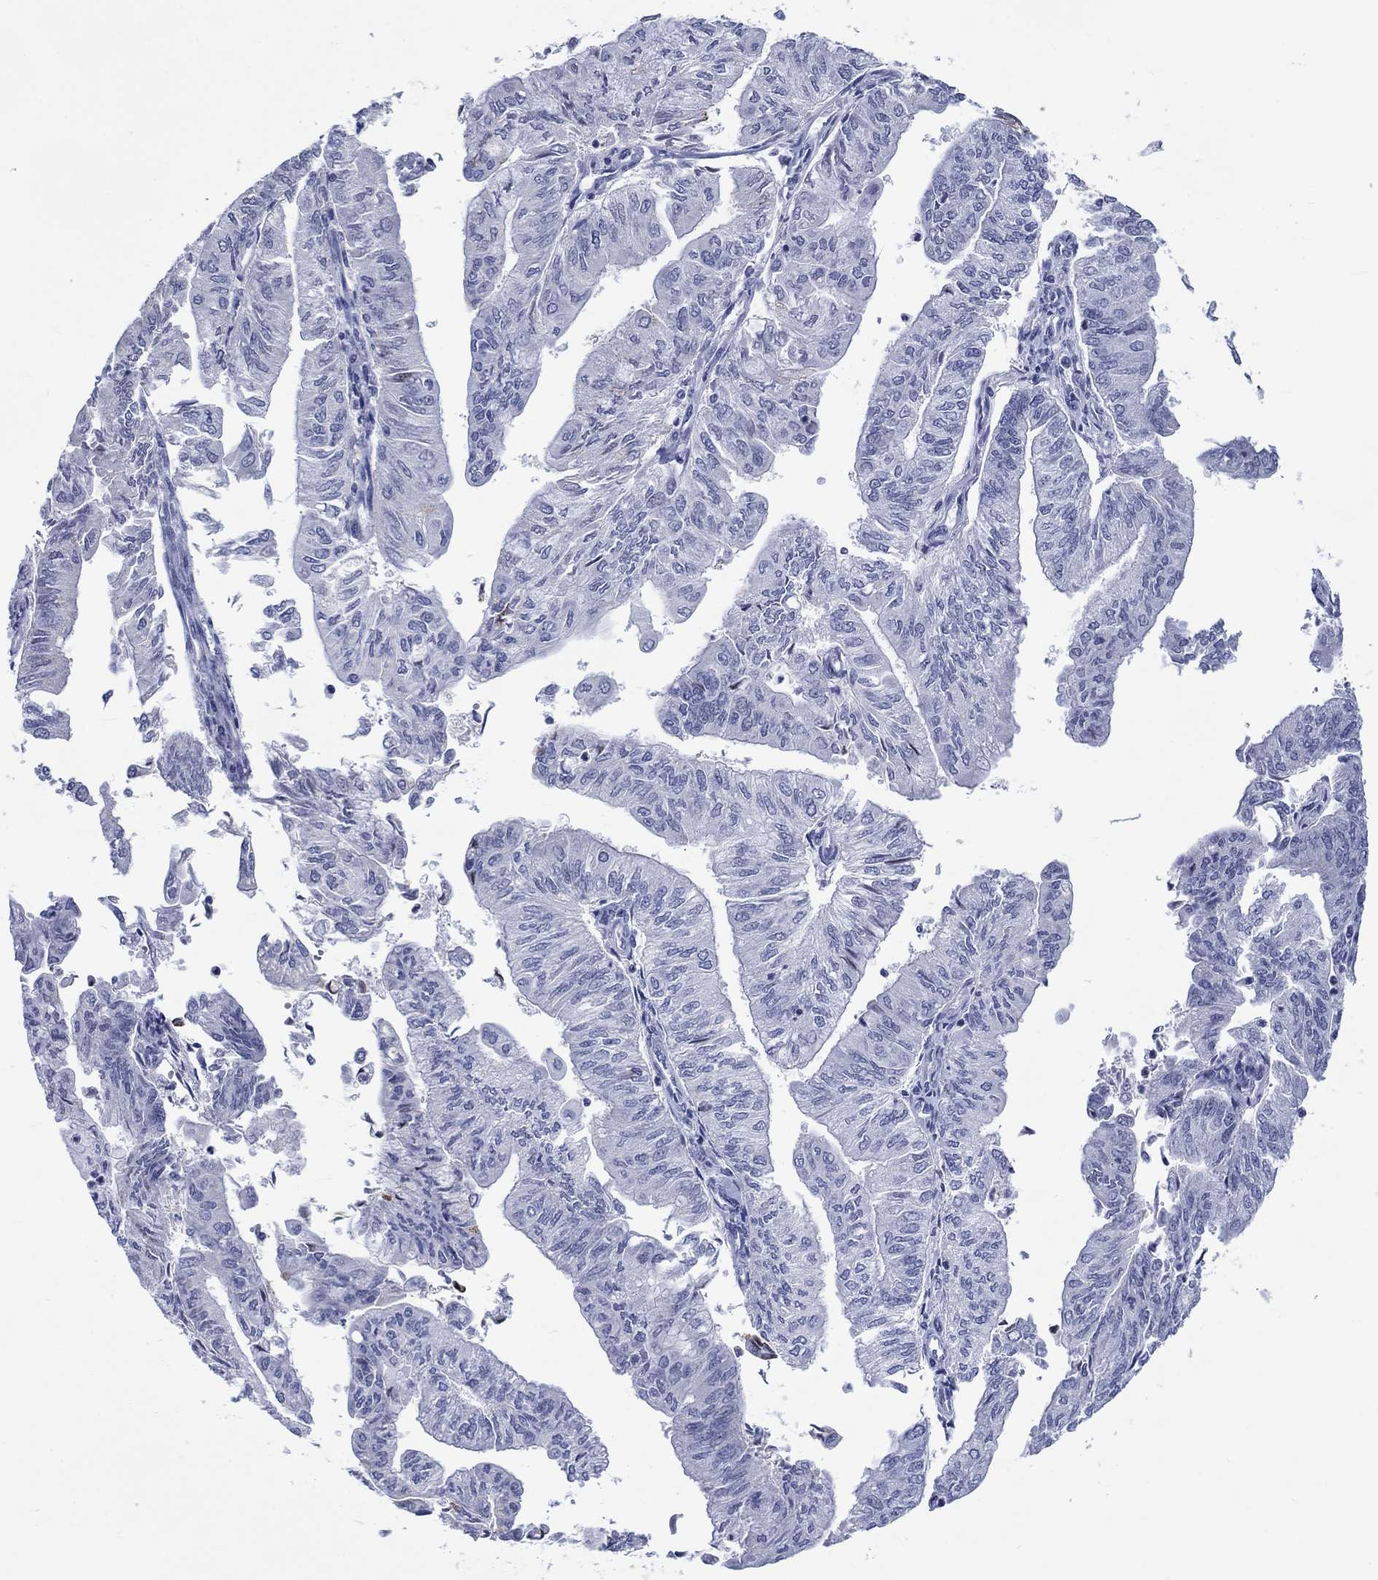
{"staining": {"intensity": "negative", "quantity": "none", "location": "none"}, "tissue": "endometrial cancer", "cell_type": "Tumor cells", "image_type": "cancer", "snomed": [{"axis": "morphology", "description": "Adenocarcinoma, NOS"}, {"axis": "topography", "description": "Endometrium"}], "caption": "An image of human endometrial cancer (adenocarcinoma) is negative for staining in tumor cells.", "gene": "CDCA2", "patient": {"sex": "female", "age": 59}}